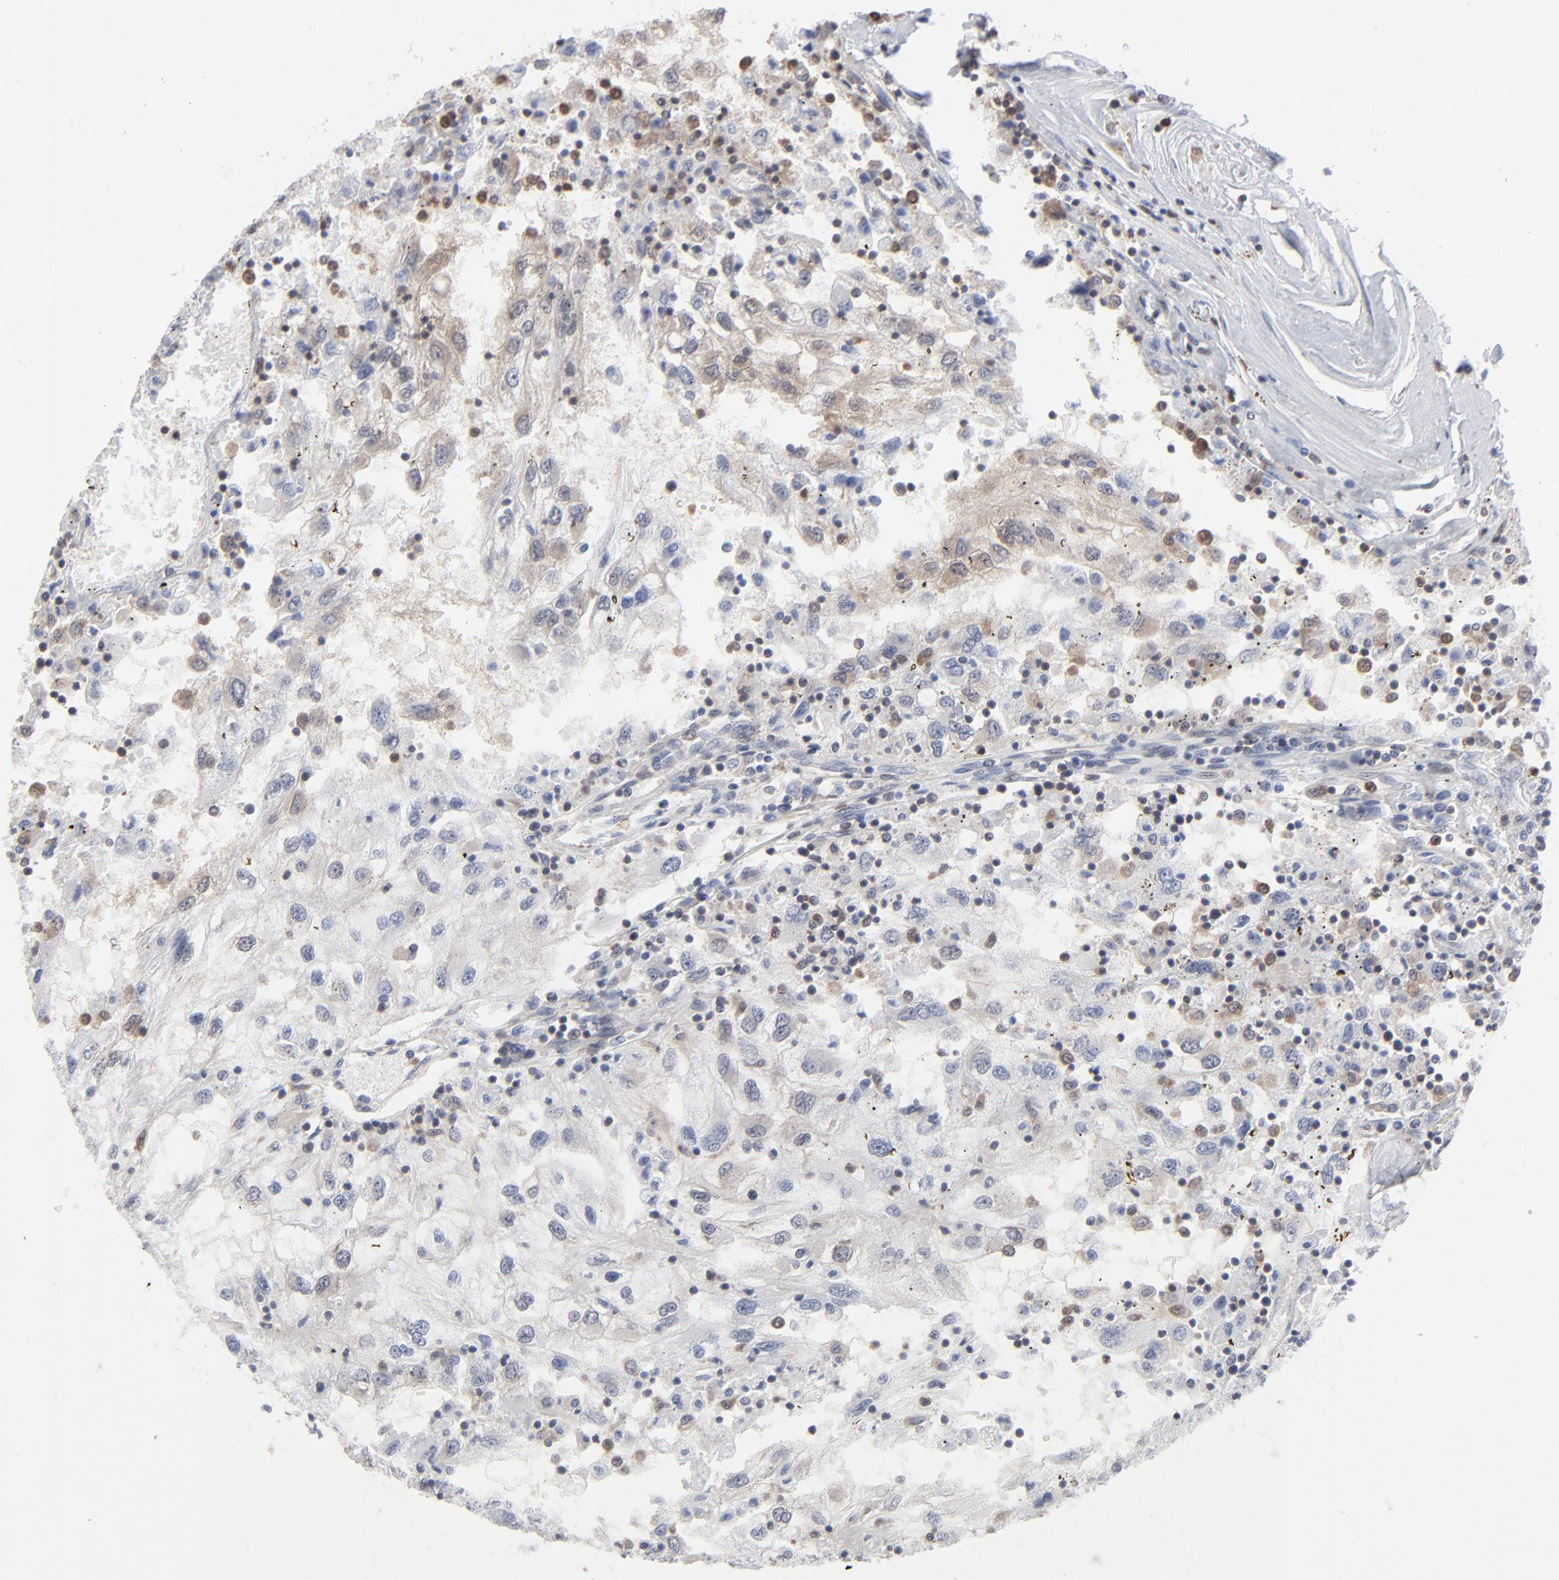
{"staining": {"intensity": "weak", "quantity": "<25%", "location": "cytoplasmic/membranous"}, "tissue": "renal cancer", "cell_type": "Tumor cells", "image_type": "cancer", "snomed": [{"axis": "morphology", "description": "Normal tissue, NOS"}, {"axis": "morphology", "description": "Adenocarcinoma, NOS"}, {"axis": "topography", "description": "Kidney"}], "caption": "This is an immunohistochemistry (IHC) histopathology image of human renal cancer. There is no expression in tumor cells.", "gene": "MAP2K1", "patient": {"sex": "male", "age": 71}}